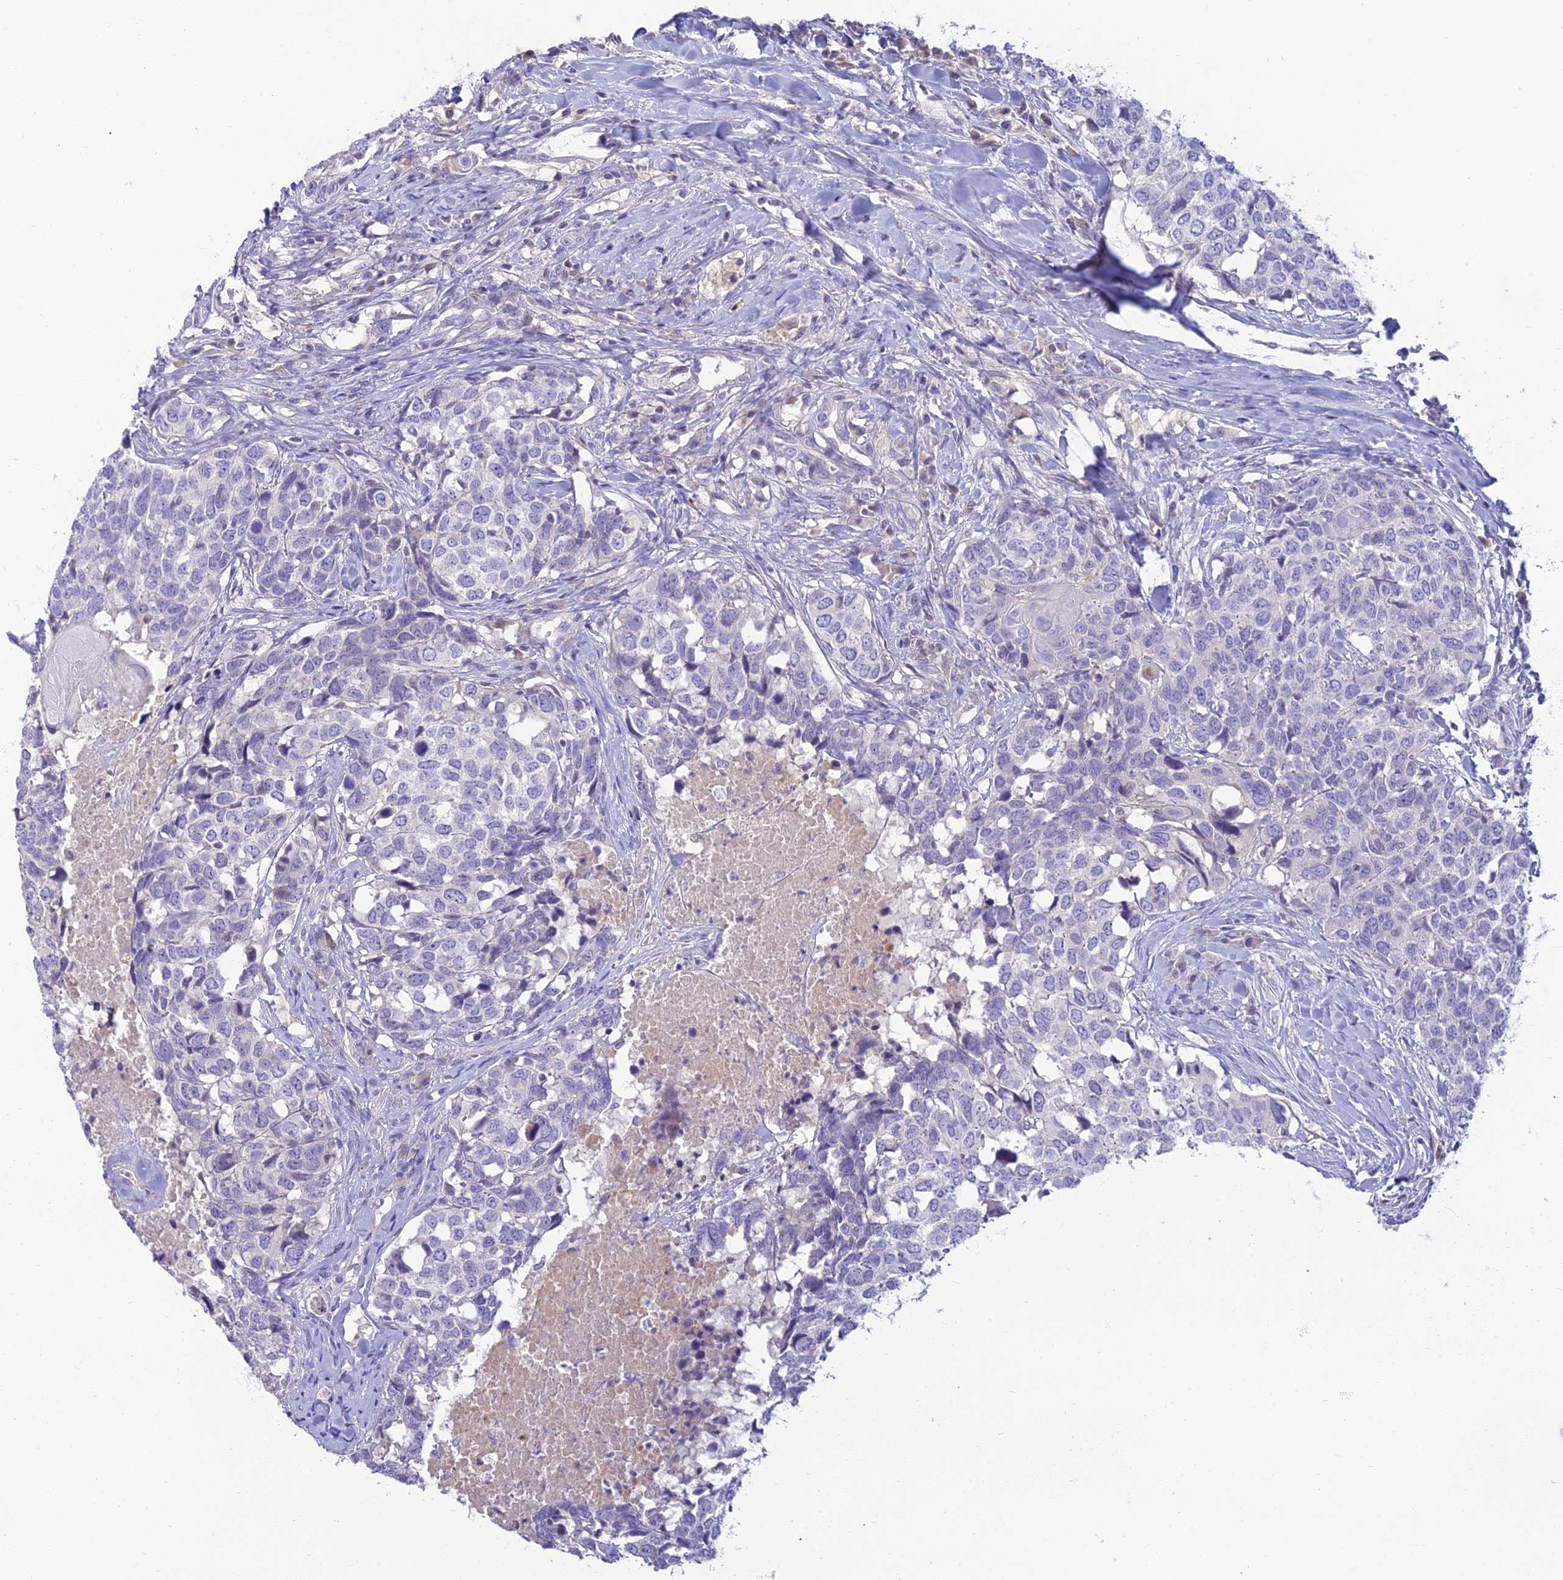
{"staining": {"intensity": "negative", "quantity": "none", "location": "none"}, "tissue": "head and neck cancer", "cell_type": "Tumor cells", "image_type": "cancer", "snomed": [{"axis": "morphology", "description": "Squamous cell carcinoma, NOS"}, {"axis": "topography", "description": "Head-Neck"}], "caption": "Immunohistochemical staining of human head and neck squamous cell carcinoma reveals no significant positivity in tumor cells. The staining is performed using DAB (3,3'-diaminobenzidine) brown chromogen with nuclei counter-stained in using hematoxylin.", "gene": "CLIP4", "patient": {"sex": "male", "age": 66}}